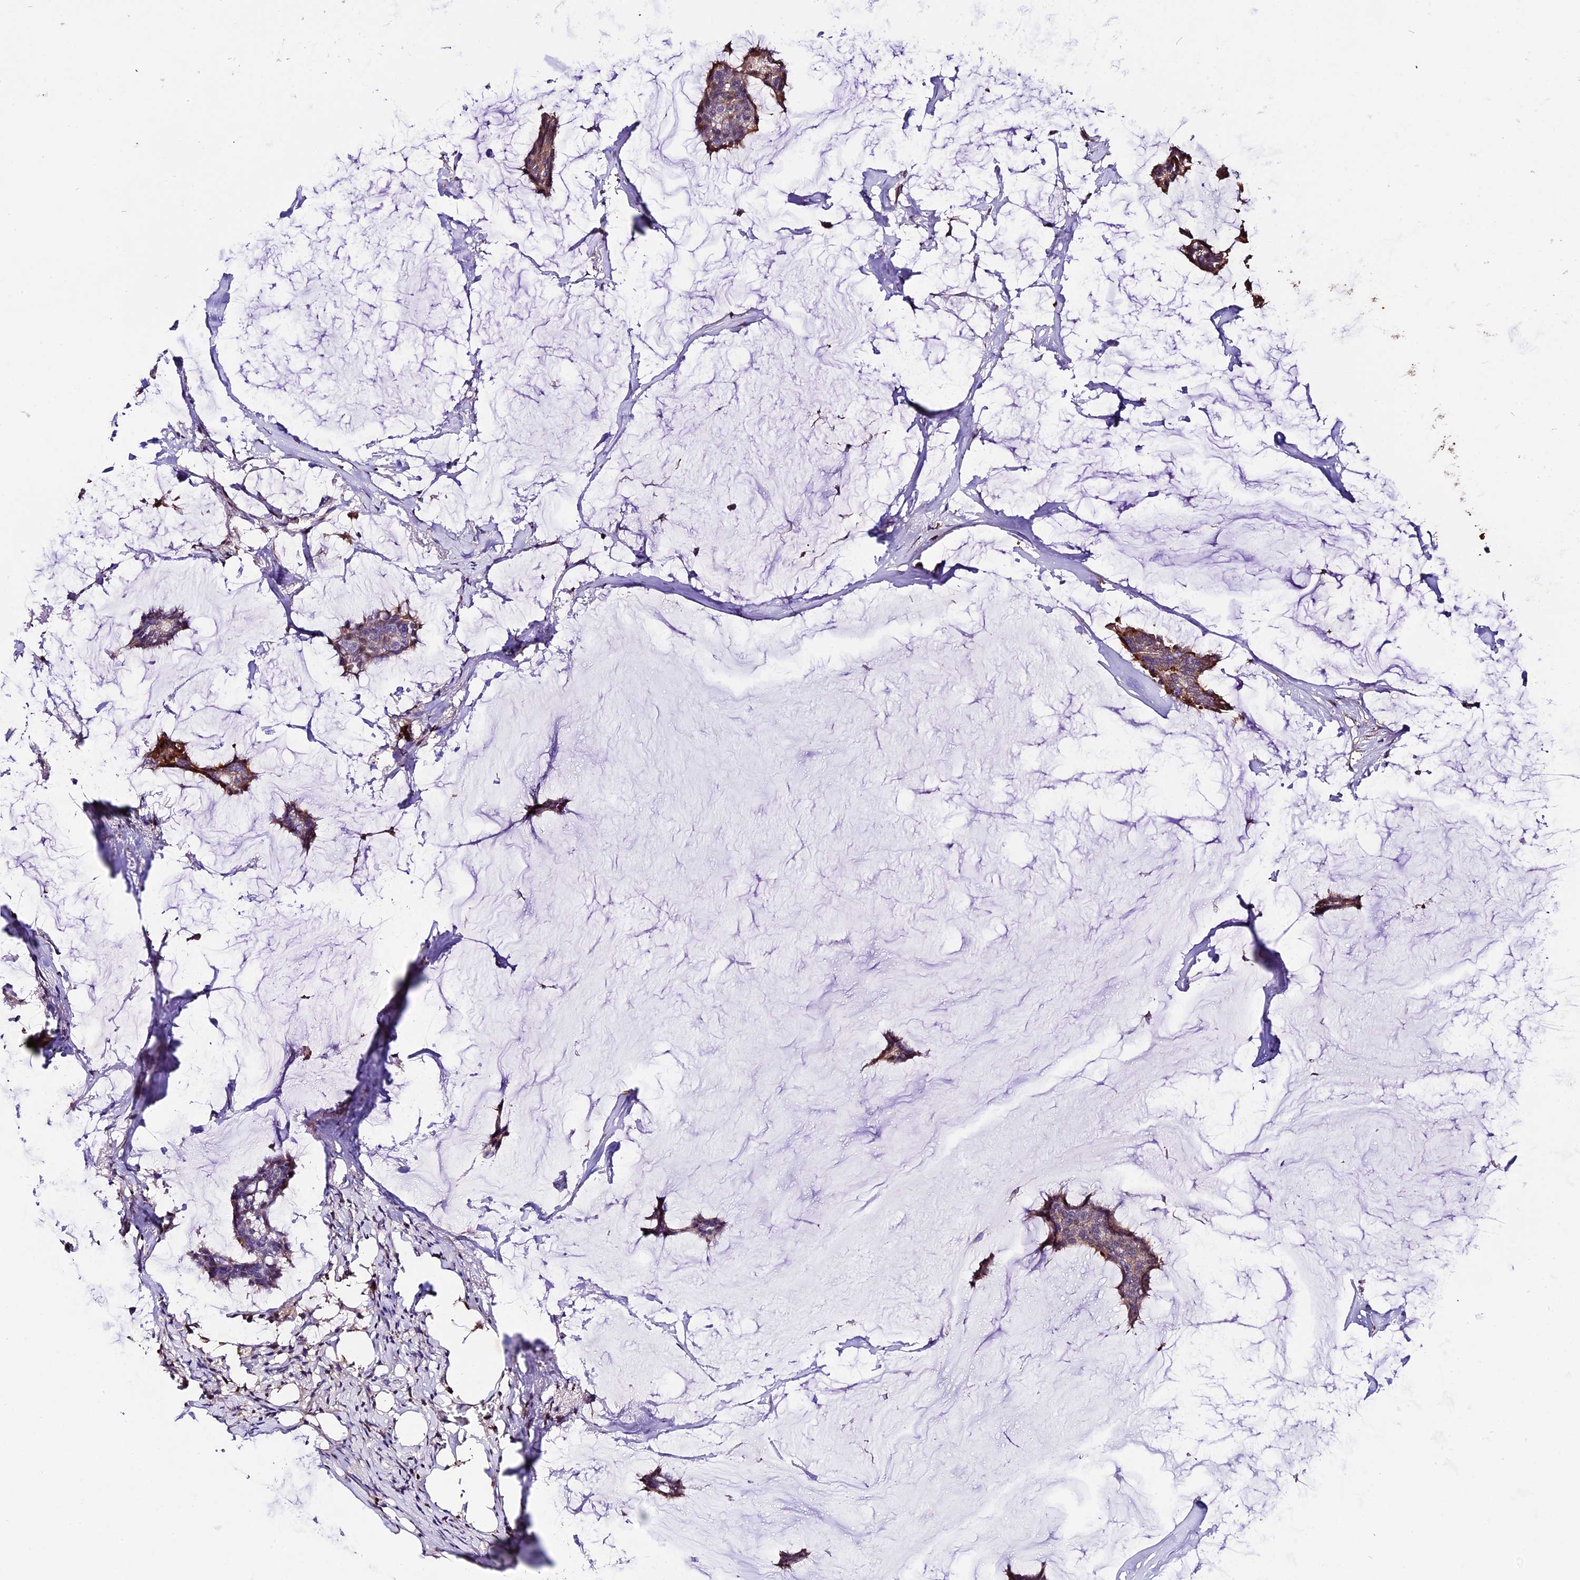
{"staining": {"intensity": "moderate", "quantity": "<25%", "location": "cytoplasmic/membranous"}, "tissue": "breast cancer", "cell_type": "Tumor cells", "image_type": "cancer", "snomed": [{"axis": "morphology", "description": "Duct carcinoma"}, {"axis": "topography", "description": "Breast"}], "caption": "DAB (3,3'-diaminobenzidine) immunohistochemical staining of human breast infiltrating ductal carcinoma displays moderate cytoplasmic/membranous protein staining in about <25% of tumor cells.", "gene": "MAP3K7CL", "patient": {"sex": "female", "age": 93}}